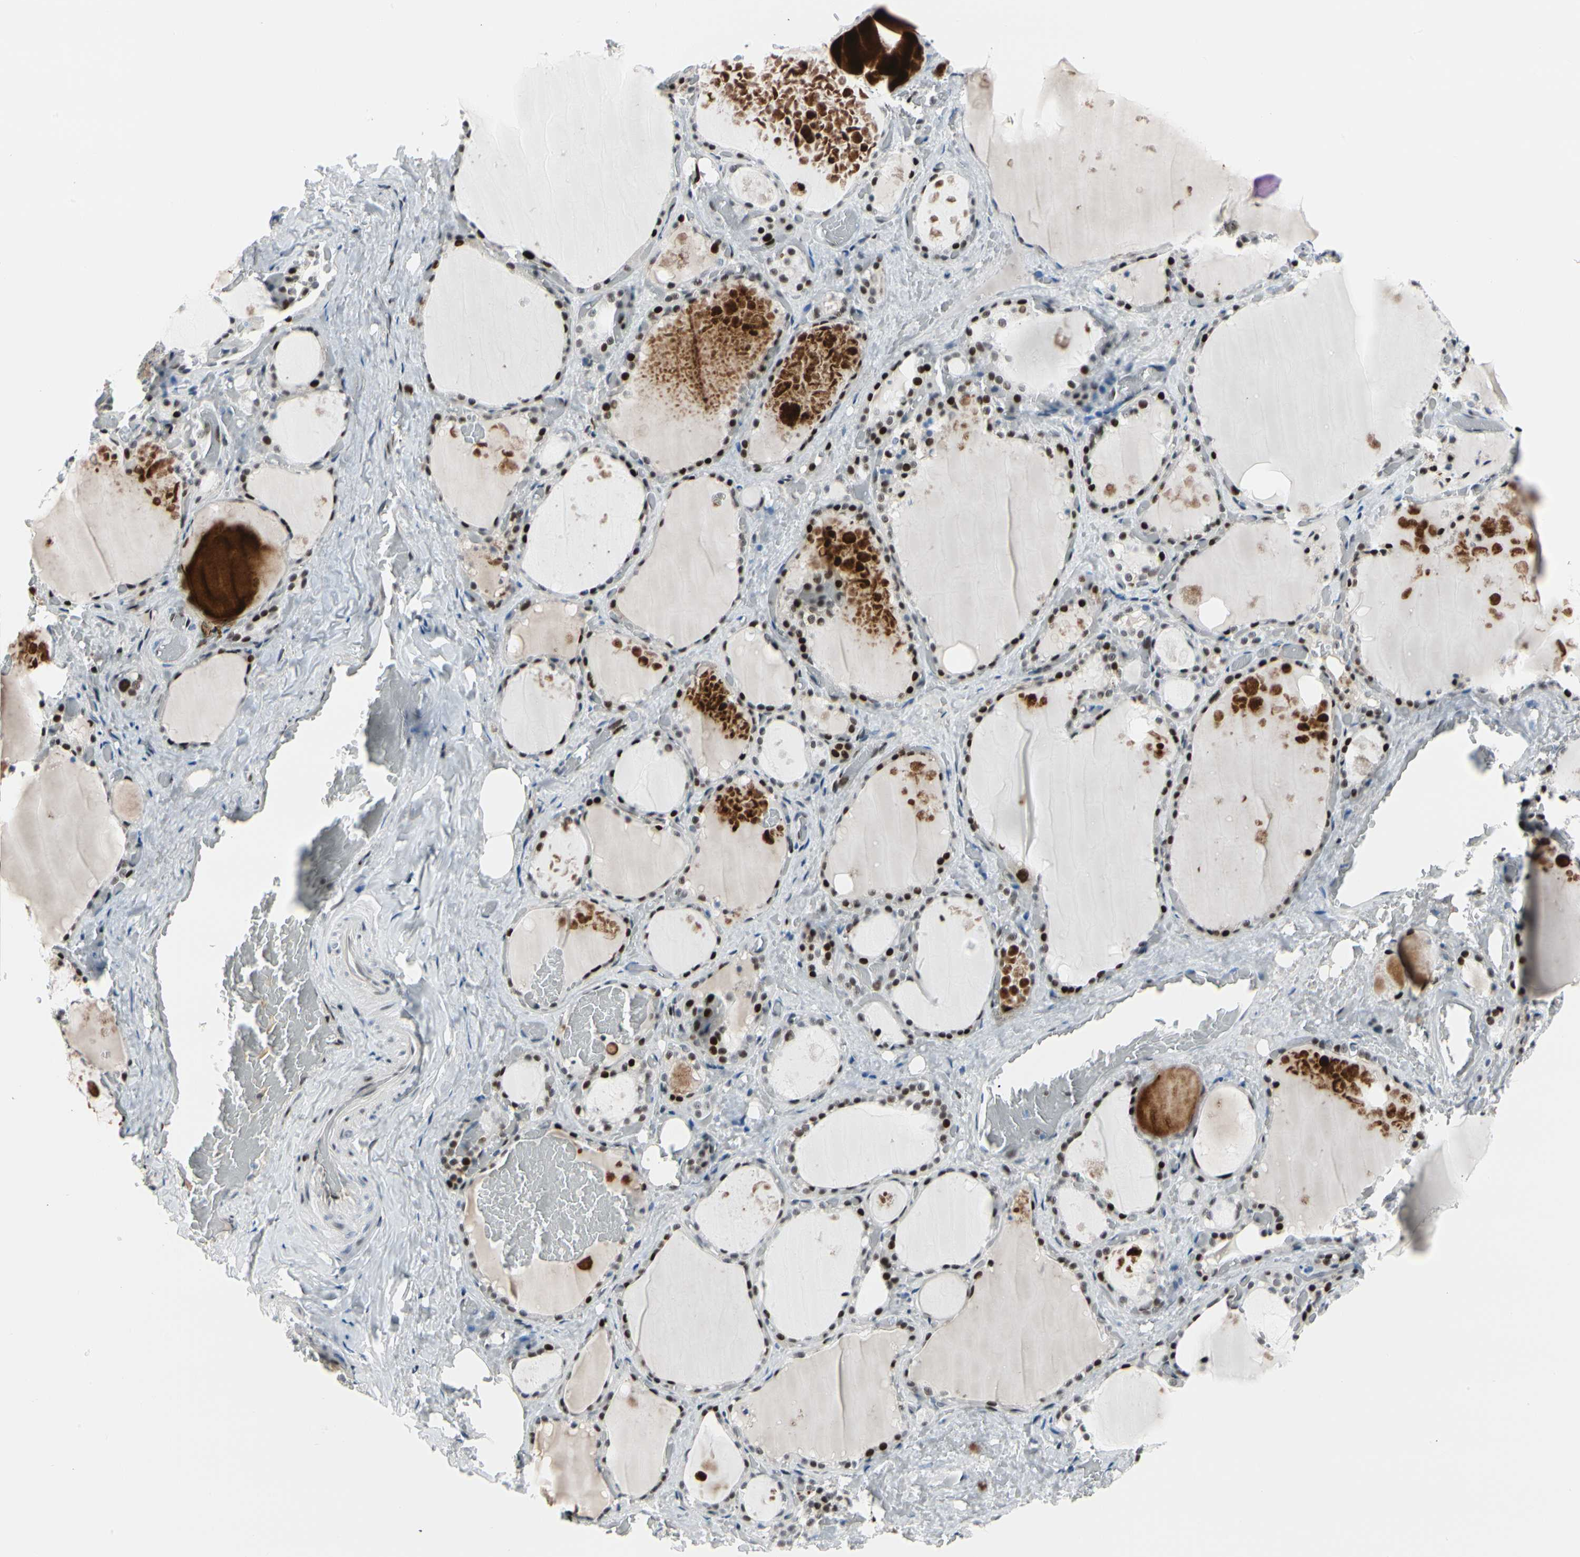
{"staining": {"intensity": "moderate", "quantity": ">75%", "location": "nuclear"}, "tissue": "thyroid gland", "cell_type": "Glandular cells", "image_type": "normal", "snomed": [{"axis": "morphology", "description": "Normal tissue, NOS"}, {"axis": "topography", "description": "Thyroid gland"}], "caption": "Protein expression analysis of unremarkable thyroid gland displays moderate nuclear staining in approximately >75% of glandular cells. Using DAB (brown) and hematoxylin (blue) stains, captured at high magnification using brightfield microscopy.", "gene": "FOXO3", "patient": {"sex": "male", "age": 61}}